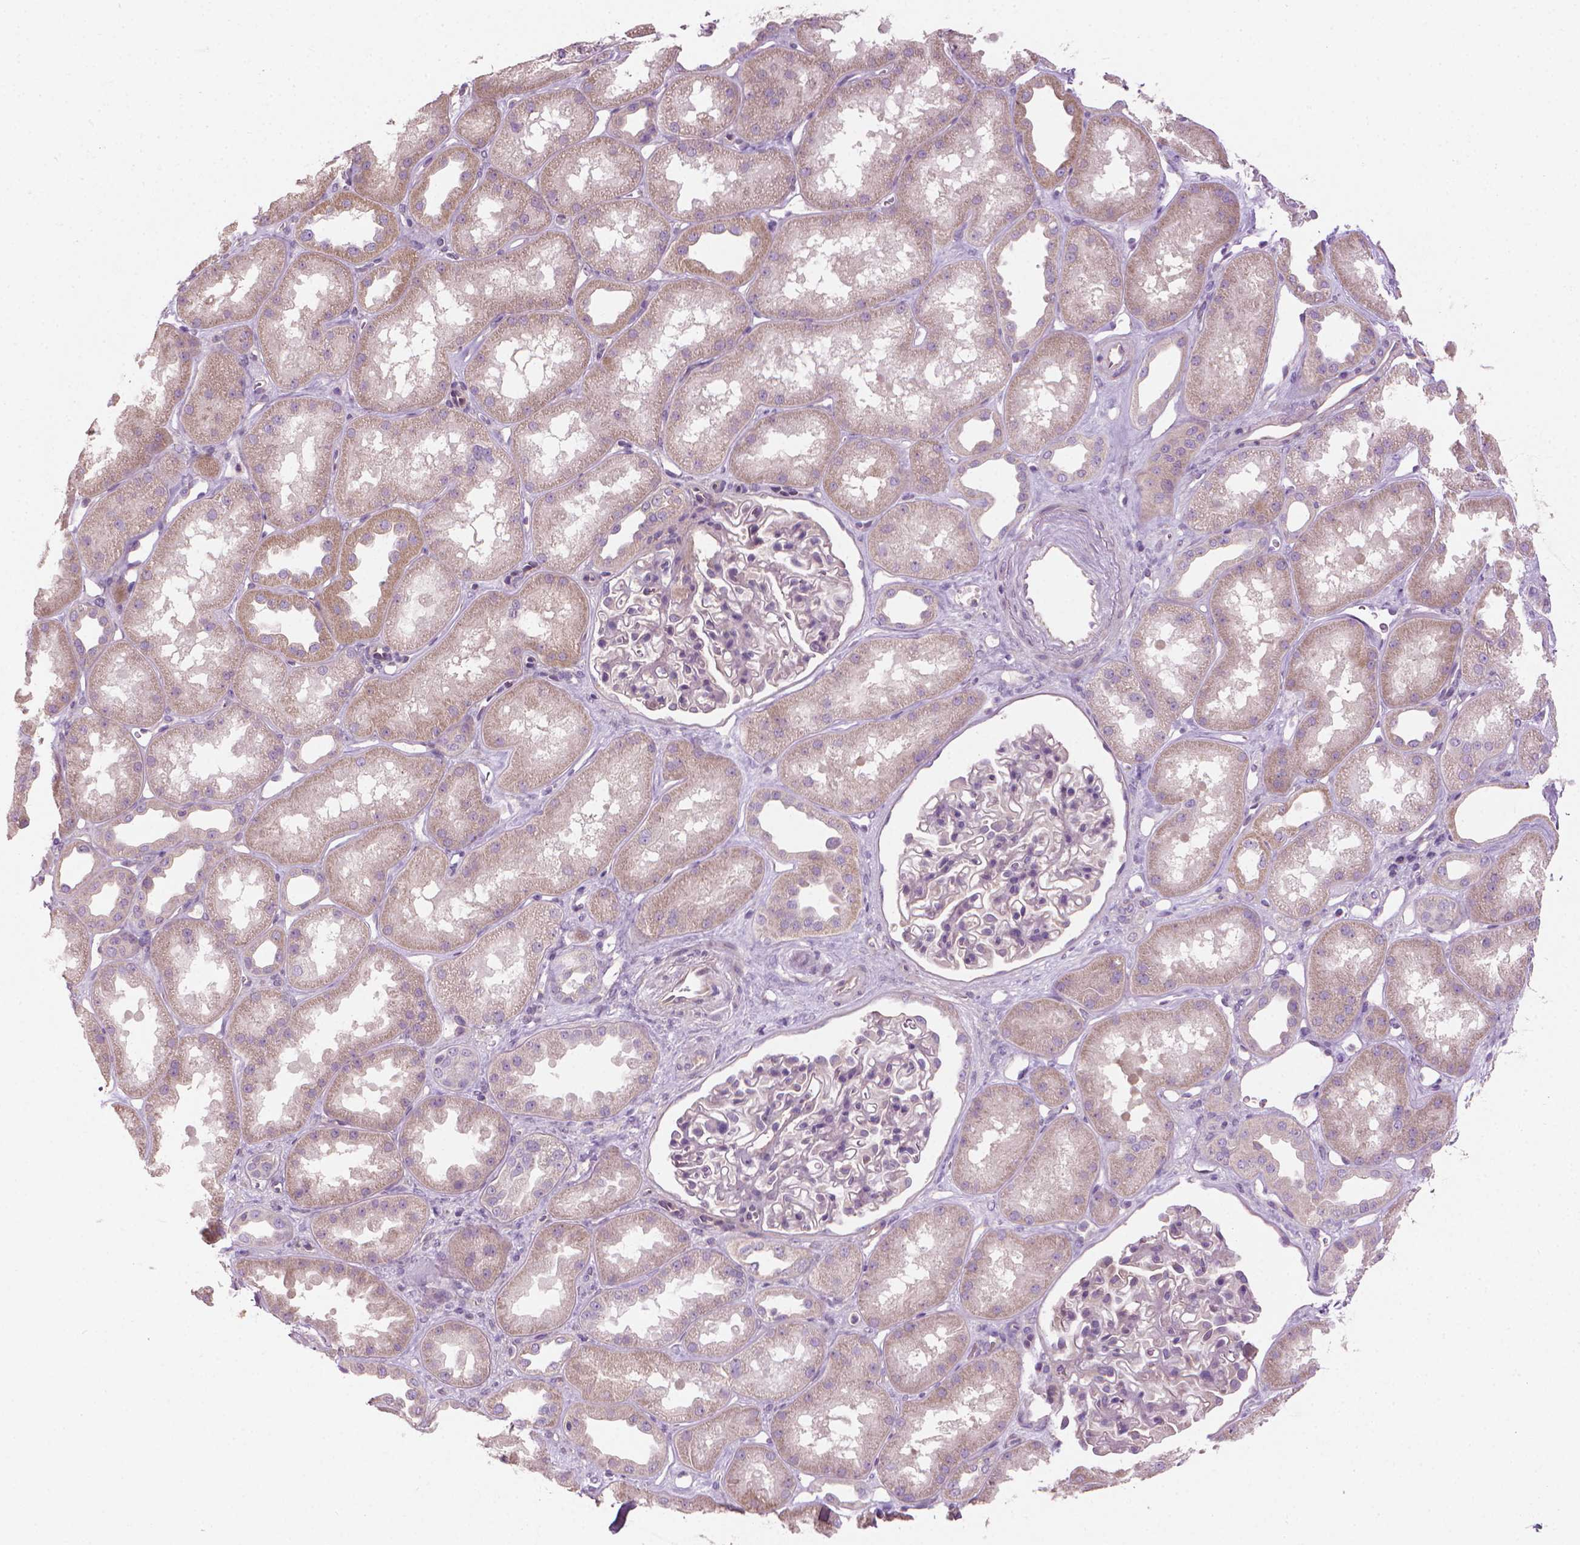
{"staining": {"intensity": "negative", "quantity": "none", "location": "none"}, "tissue": "kidney", "cell_type": "Cells in glomeruli", "image_type": "normal", "snomed": [{"axis": "morphology", "description": "Normal tissue, NOS"}, {"axis": "topography", "description": "Kidney"}], "caption": "An IHC image of normal kidney is shown. There is no staining in cells in glomeruli of kidney. (IHC, brightfield microscopy, high magnification).", "gene": "RIIAD1", "patient": {"sex": "male", "age": 61}}